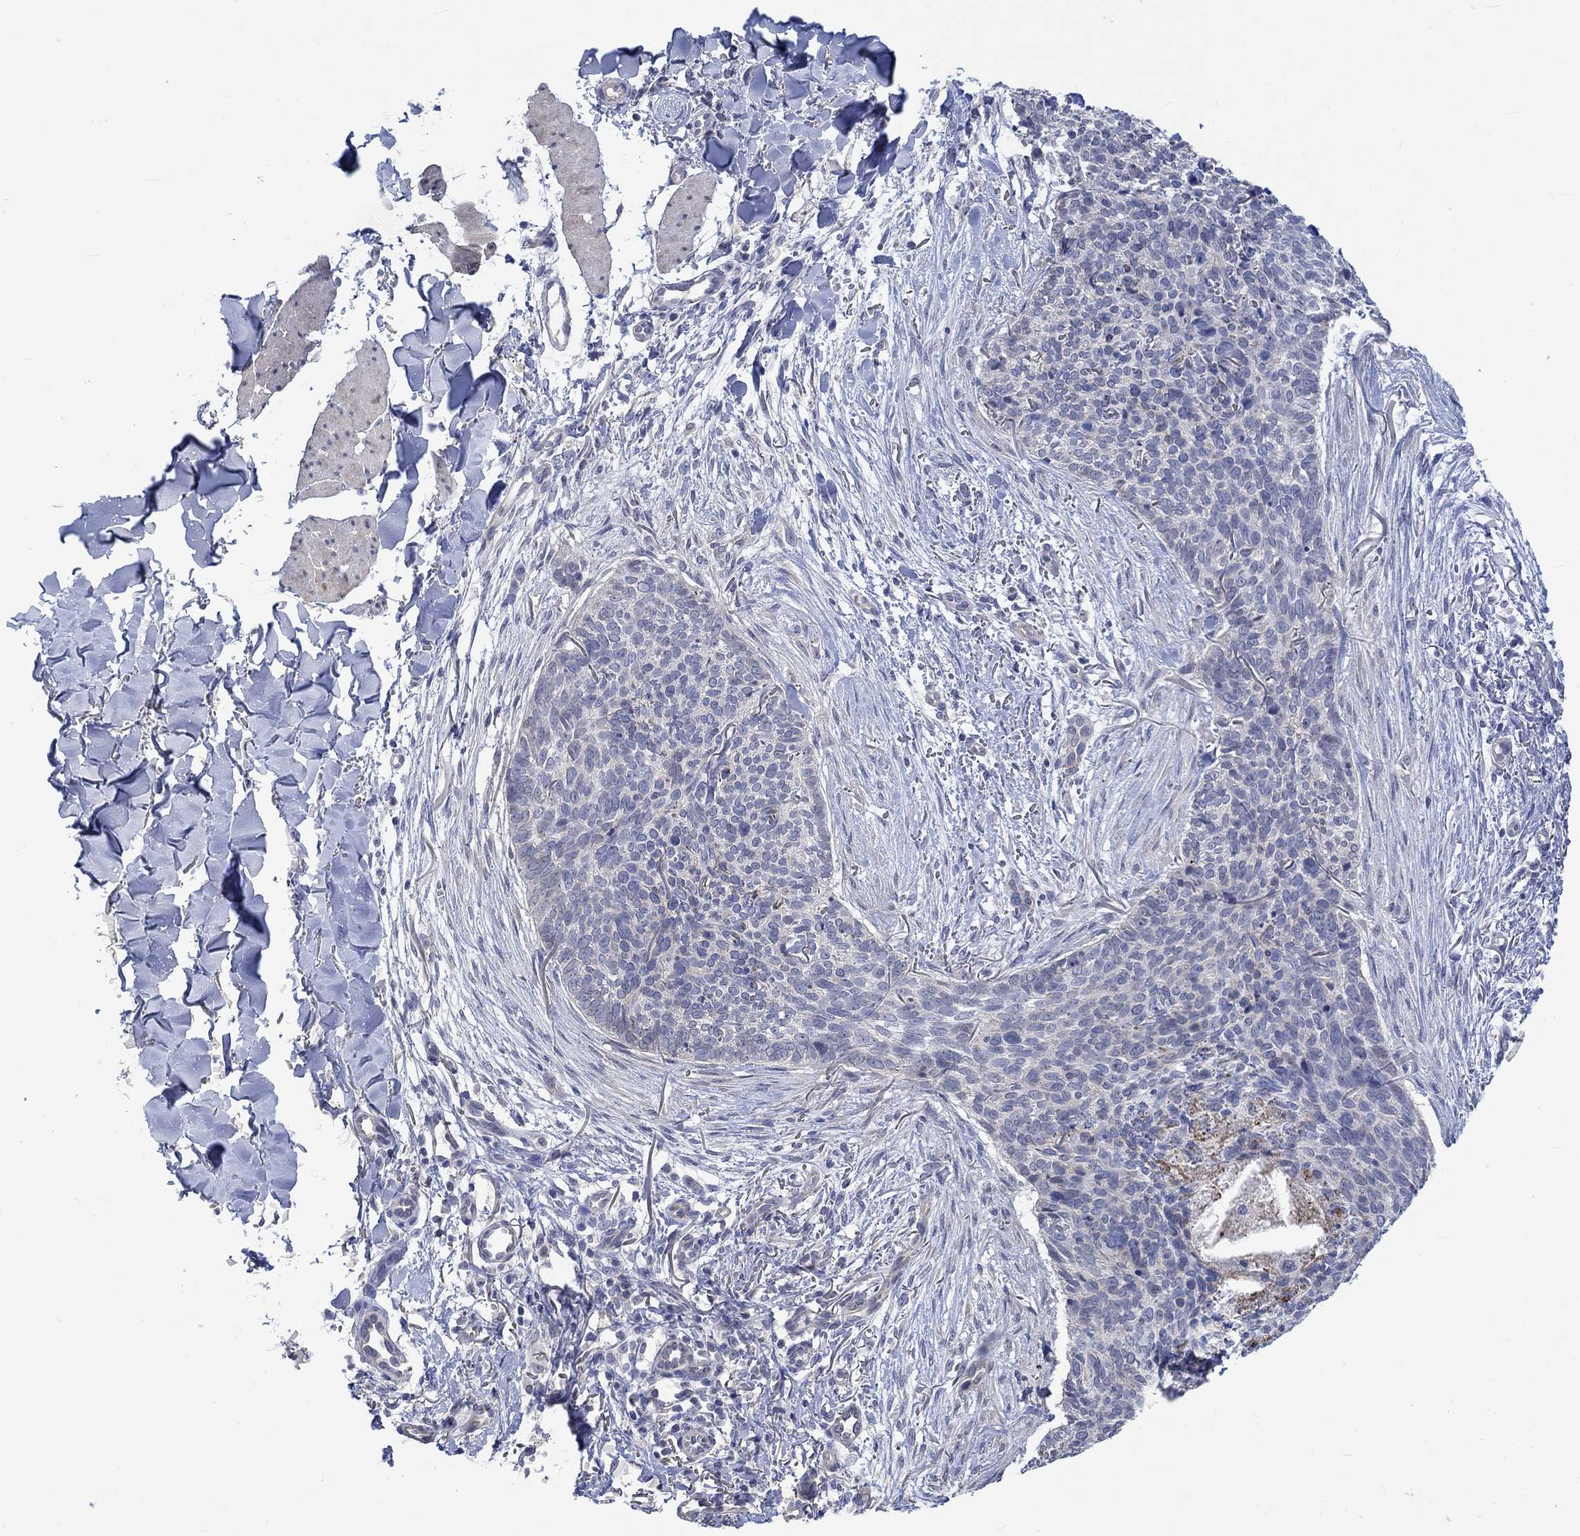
{"staining": {"intensity": "weak", "quantity": "<25%", "location": "cytoplasmic/membranous"}, "tissue": "skin cancer", "cell_type": "Tumor cells", "image_type": "cancer", "snomed": [{"axis": "morphology", "description": "Basal cell carcinoma"}, {"axis": "topography", "description": "Skin"}], "caption": "Basal cell carcinoma (skin) was stained to show a protein in brown. There is no significant expression in tumor cells.", "gene": "AGRP", "patient": {"sex": "male", "age": 64}}